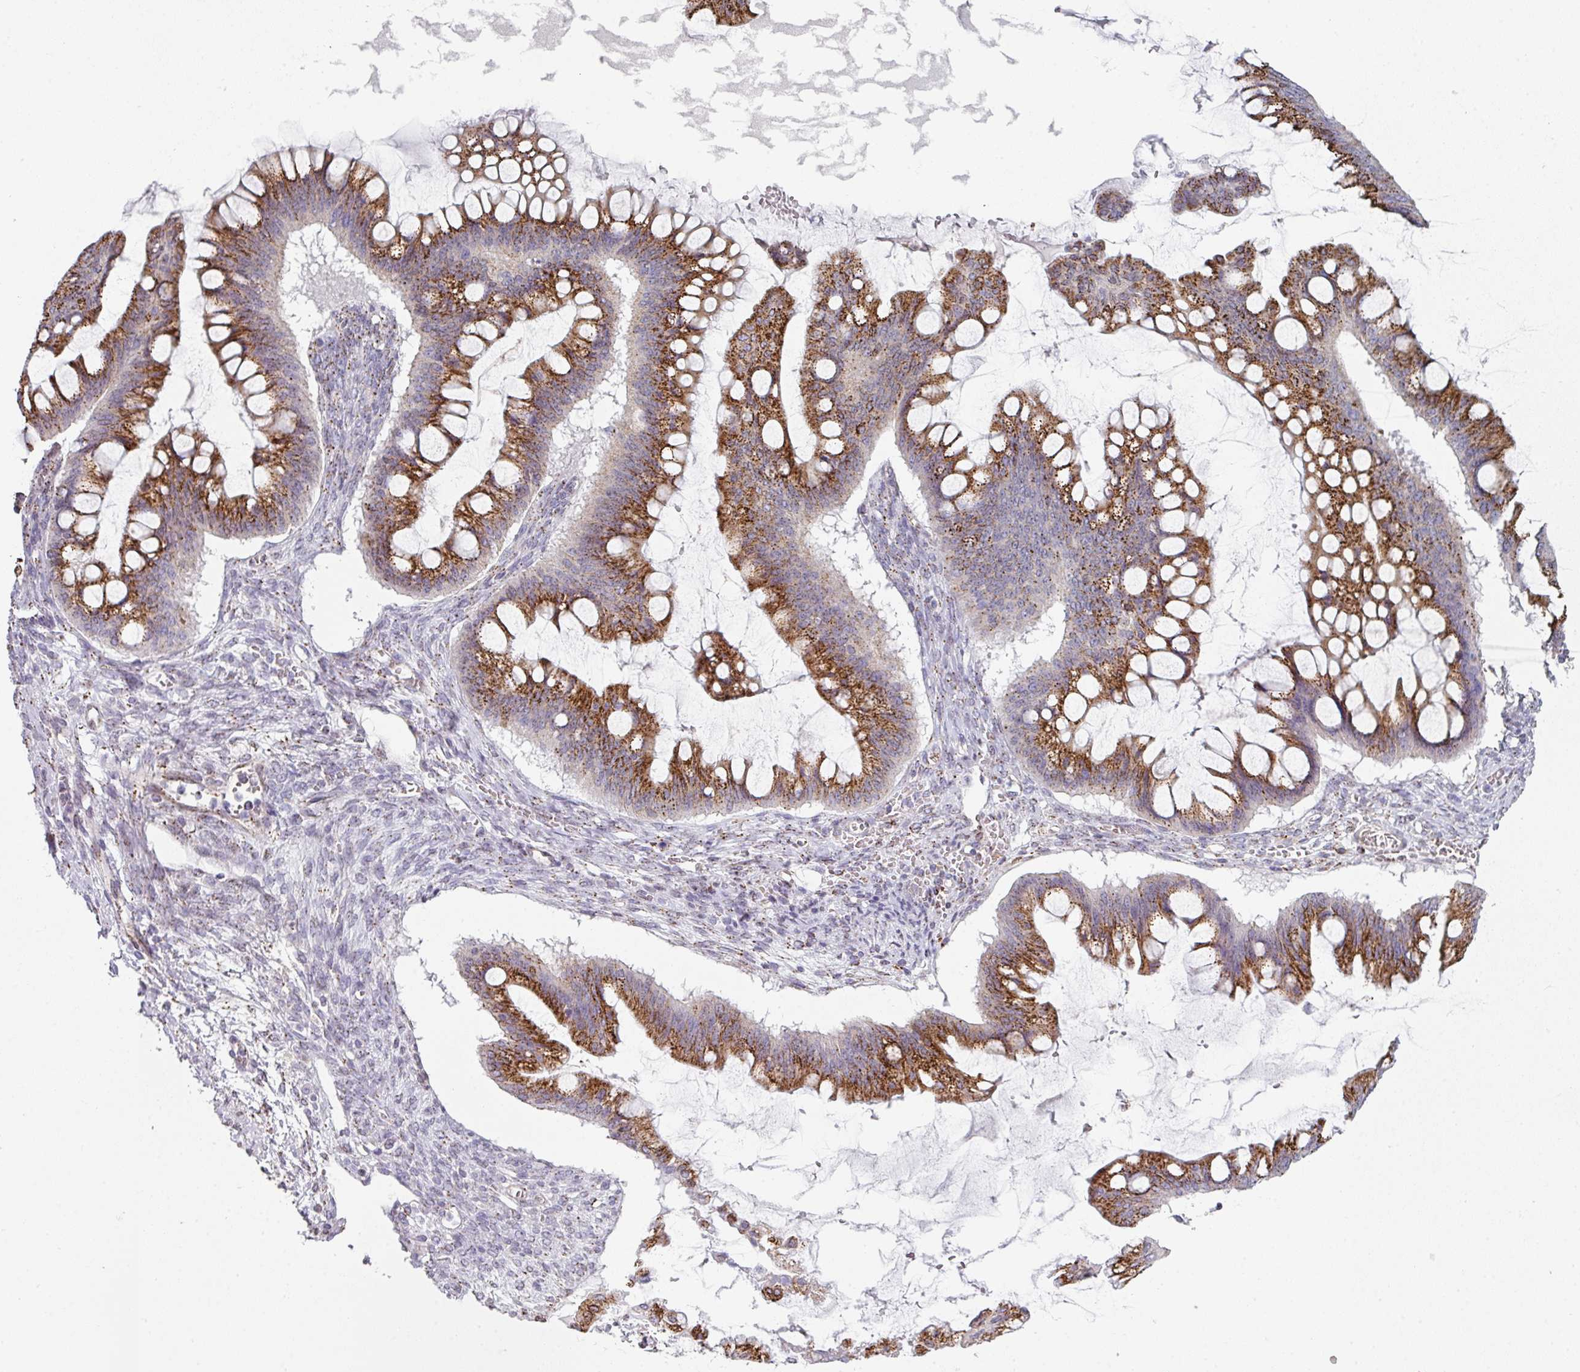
{"staining": {"intensity": "strong", "quantity": ">75%", "location": "cytoplasmic/membranous"}, "tissue": "ovarian cancer", "cell_type": "Tumor cells", "image_type": "cancer", "snomed": [{"axis": "morphology", "description": "Cystadenocarcinoma, mucinous, NOS"}, {"axis": "topography", "description": "Ovary"}], "caption": "Human ovarian mucinous cystadenocarcinoma stained for a protein (brown) exhibits strong cytoplasmic/membranous positive positivity in about >75% of tumor cells.", "gene": "CCDC85B", "patient": {"sex": "female", "age": 73}}